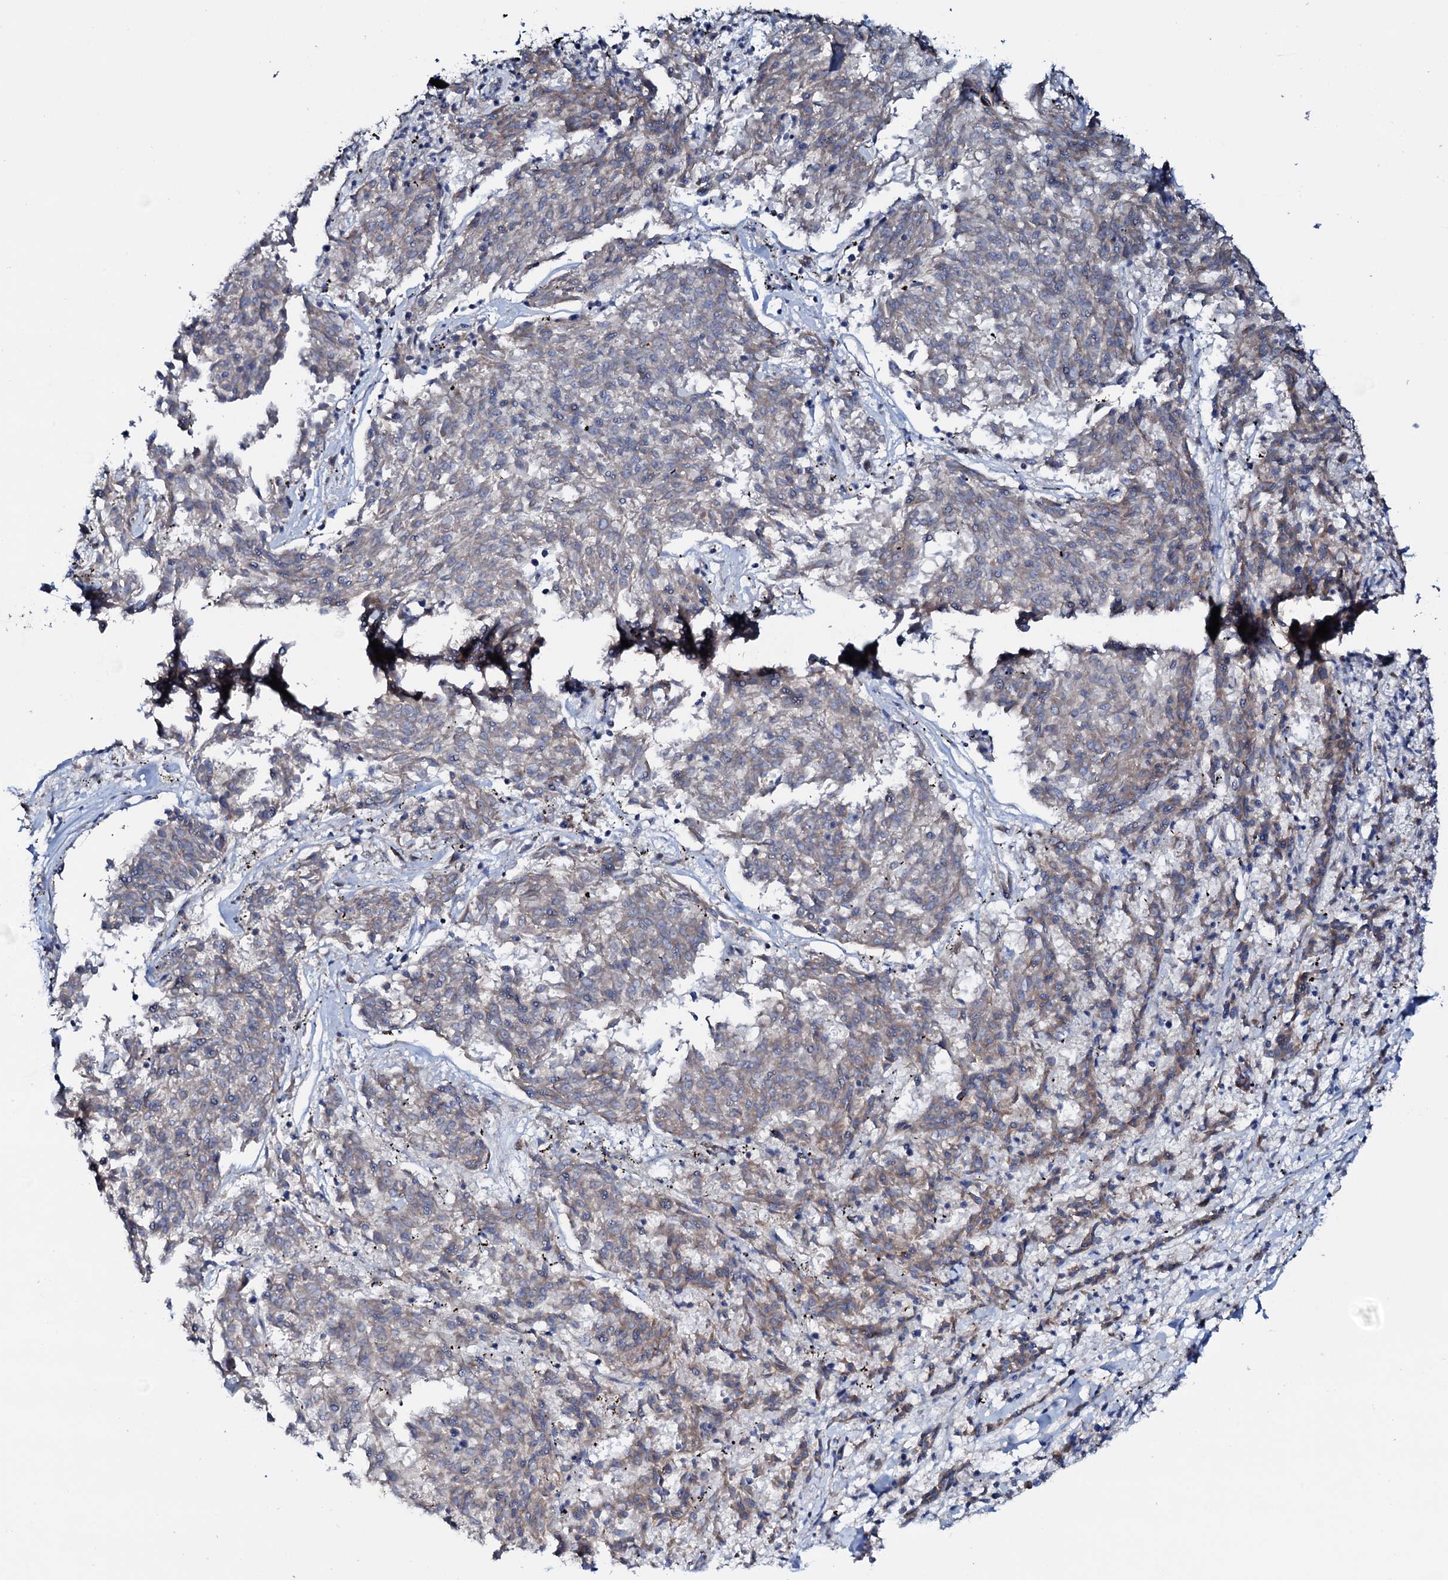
{"staining": {"intensity": "weak", "quantity": "25%-75%", "location": "cytoplasmic/membranous"}, "tissue": "melanoma", "cell_type": "Tumor cells", "image_type": "cancer", "snomed": [{"axis": "morphology", "description": "Malignant melanoma, NOS"}, {"axis": "topography", "description": "Skin"}], "caption": "Immunohistochemistry photomicrograph of human melanoma stained for a protein (brown), which shows low levels of weak cytoplasmic/membranous positivity in about 25%-75% of tumor cells.", "gene": "STARD13", "patient": {"sex": "female", "age": 72}}